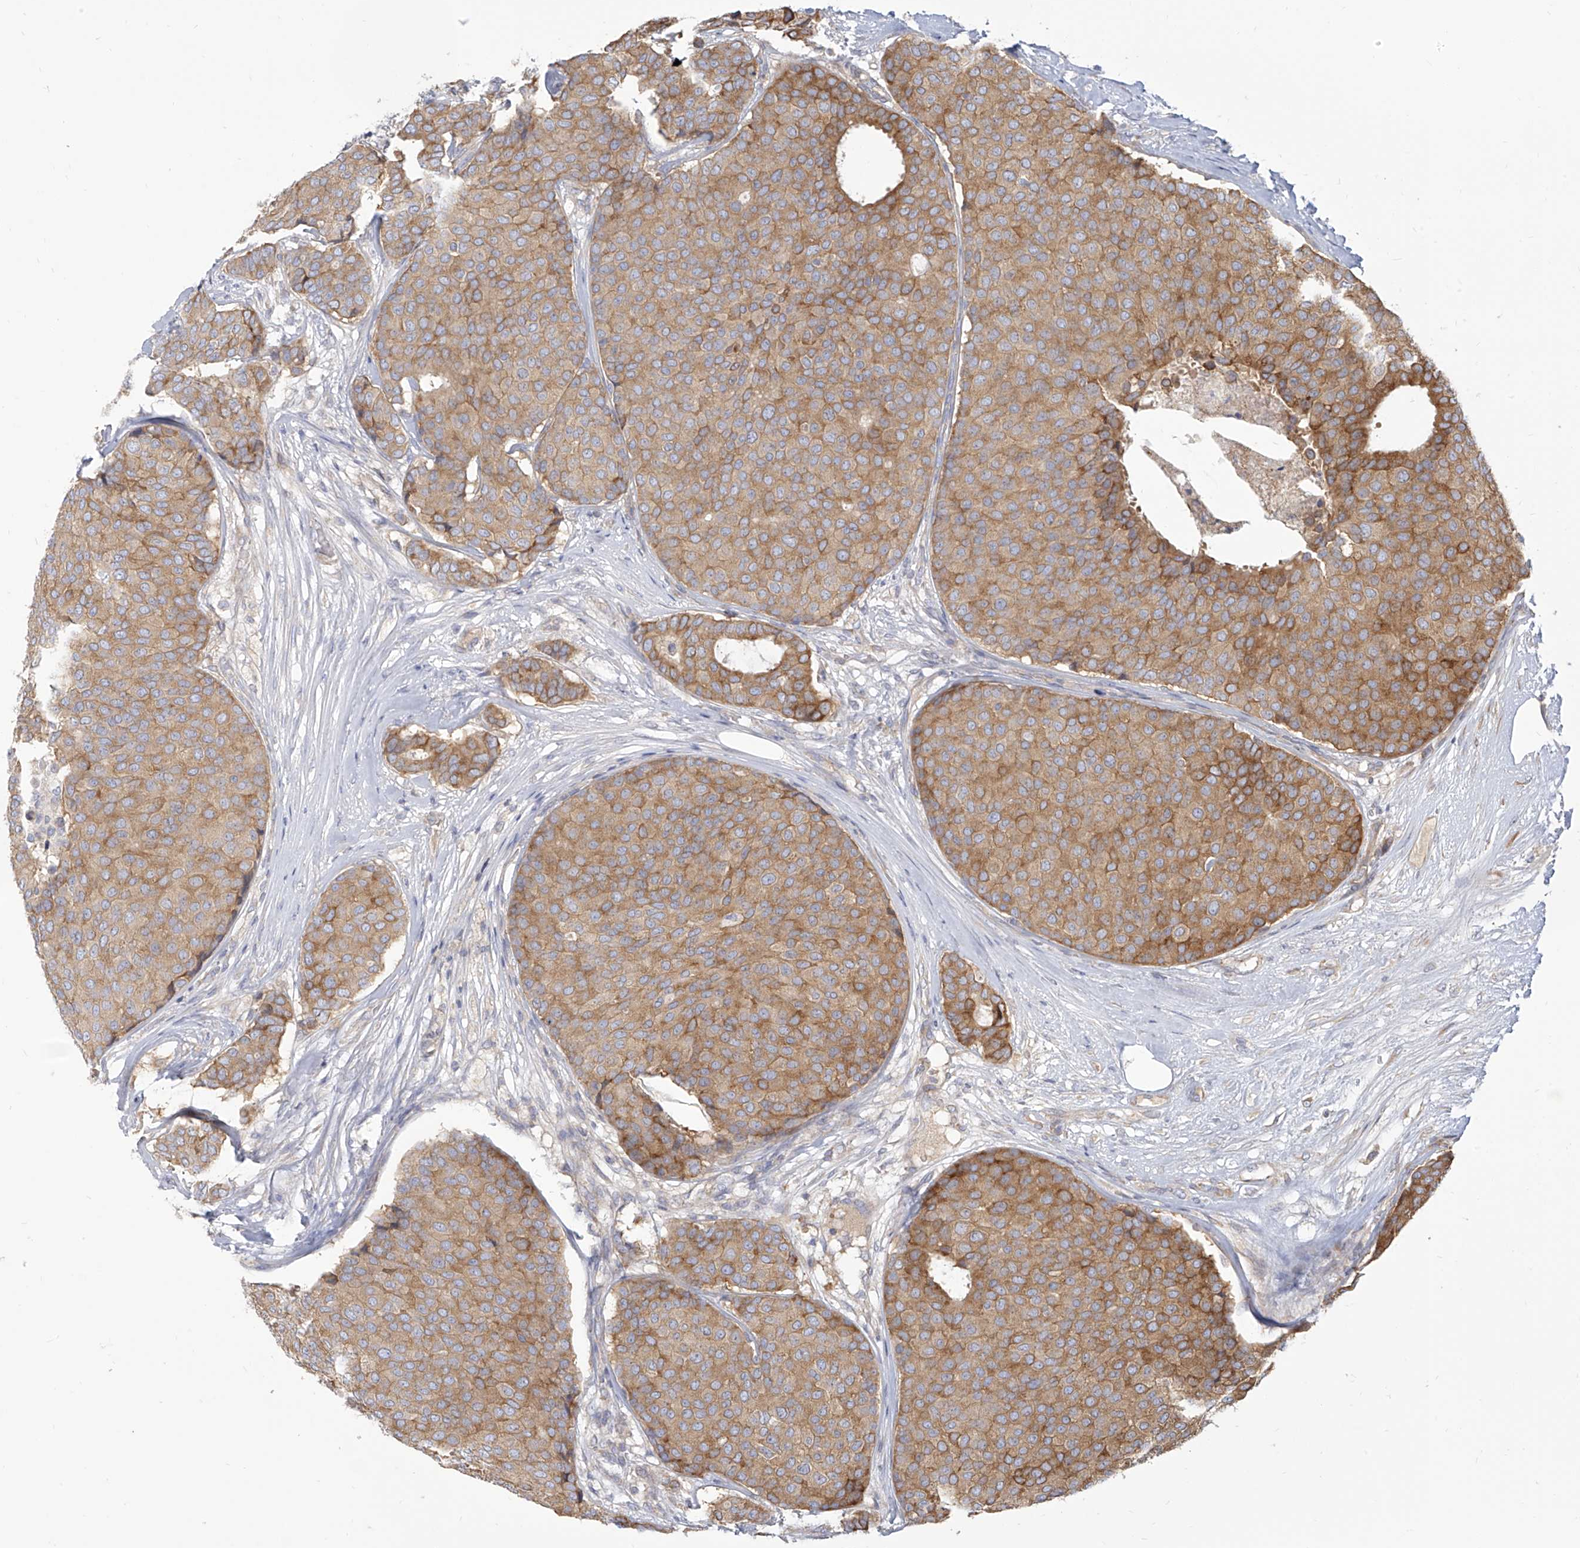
{"staining": {"intensity": "moderate", "quantity": ">75%", "location": "cytoplasmic/membranous"}, "tissue": "breast cancer", "cell_type": "Tumor cells", "image_type": "cancer", "snomed": [{"axis": "morphology", "description": "Duct carcinoma"}, {"axis": "topography", "description": "Breast"}], "caption": "Immunohistochemistry (IHC) micrograph of neoplastic tissue: infiltrating ductal carcinoma (breast) stained using immunohistochemistry (IHC) reveals medium levels of moderate protein expression localized specifically in the cytoplasmic/membranous of tumor cells, appearing as a cytoplasmic/membranous brown color.", "gene": "FAM83B", "patient": {"sex": "female", "age": 75}}